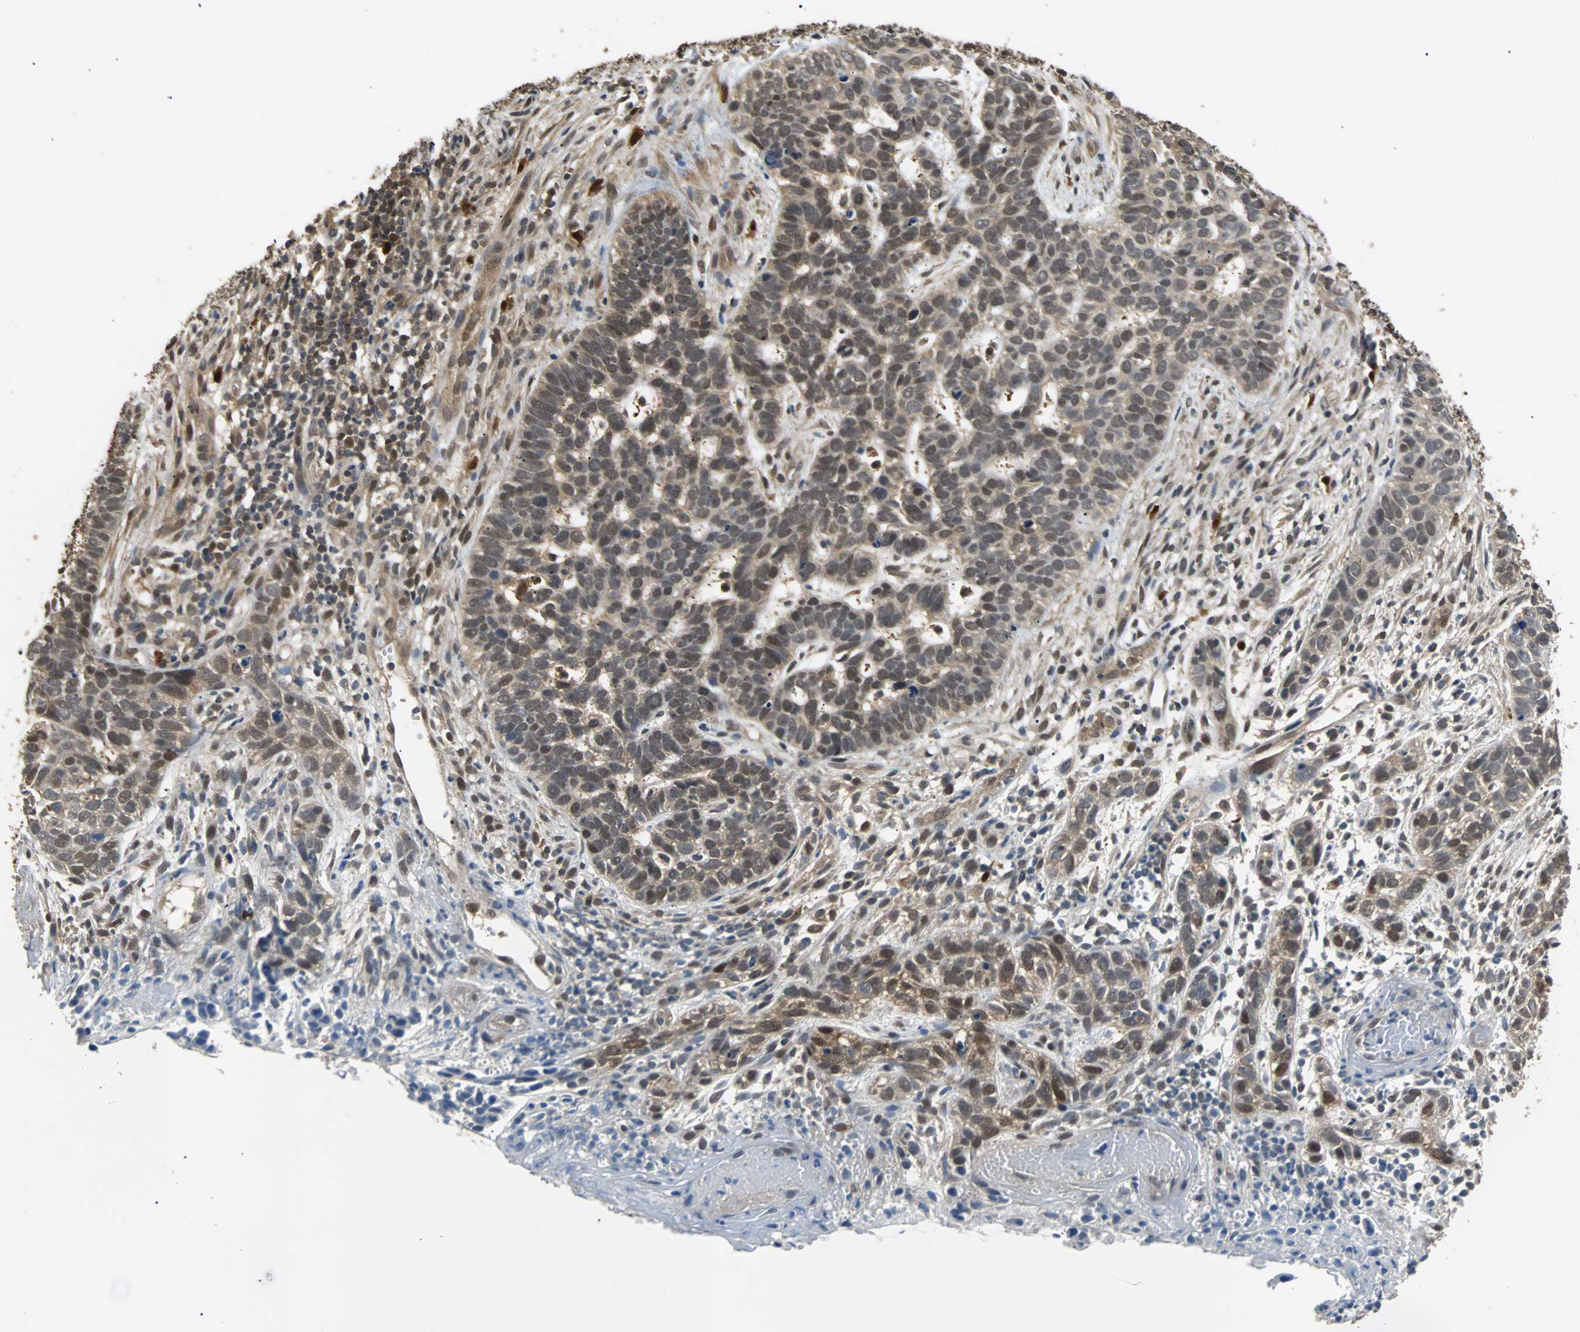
{"staining": {"intensity": "moderate", "quantity": ">75%", "location": "cytoplasmic/membranous,nuclear"}, "tissue": "skin cancer", "cell_type": "Tumor cells", "image_type": "cancer", "snomed": [{"axis": "morphology", "description": "Basal cell carcinoma"}, {"axis": "topography", "description": "Skin"}], "caption": "Immunohistochemistry of basal cell carcinoma (skin) displays medium levels of moderate cytoplasmic/membranous and nuclear expression in approximately >75% of tumor cells.", "gene": "PRDX6", "patient": {"sex": "male", "age": 87}}